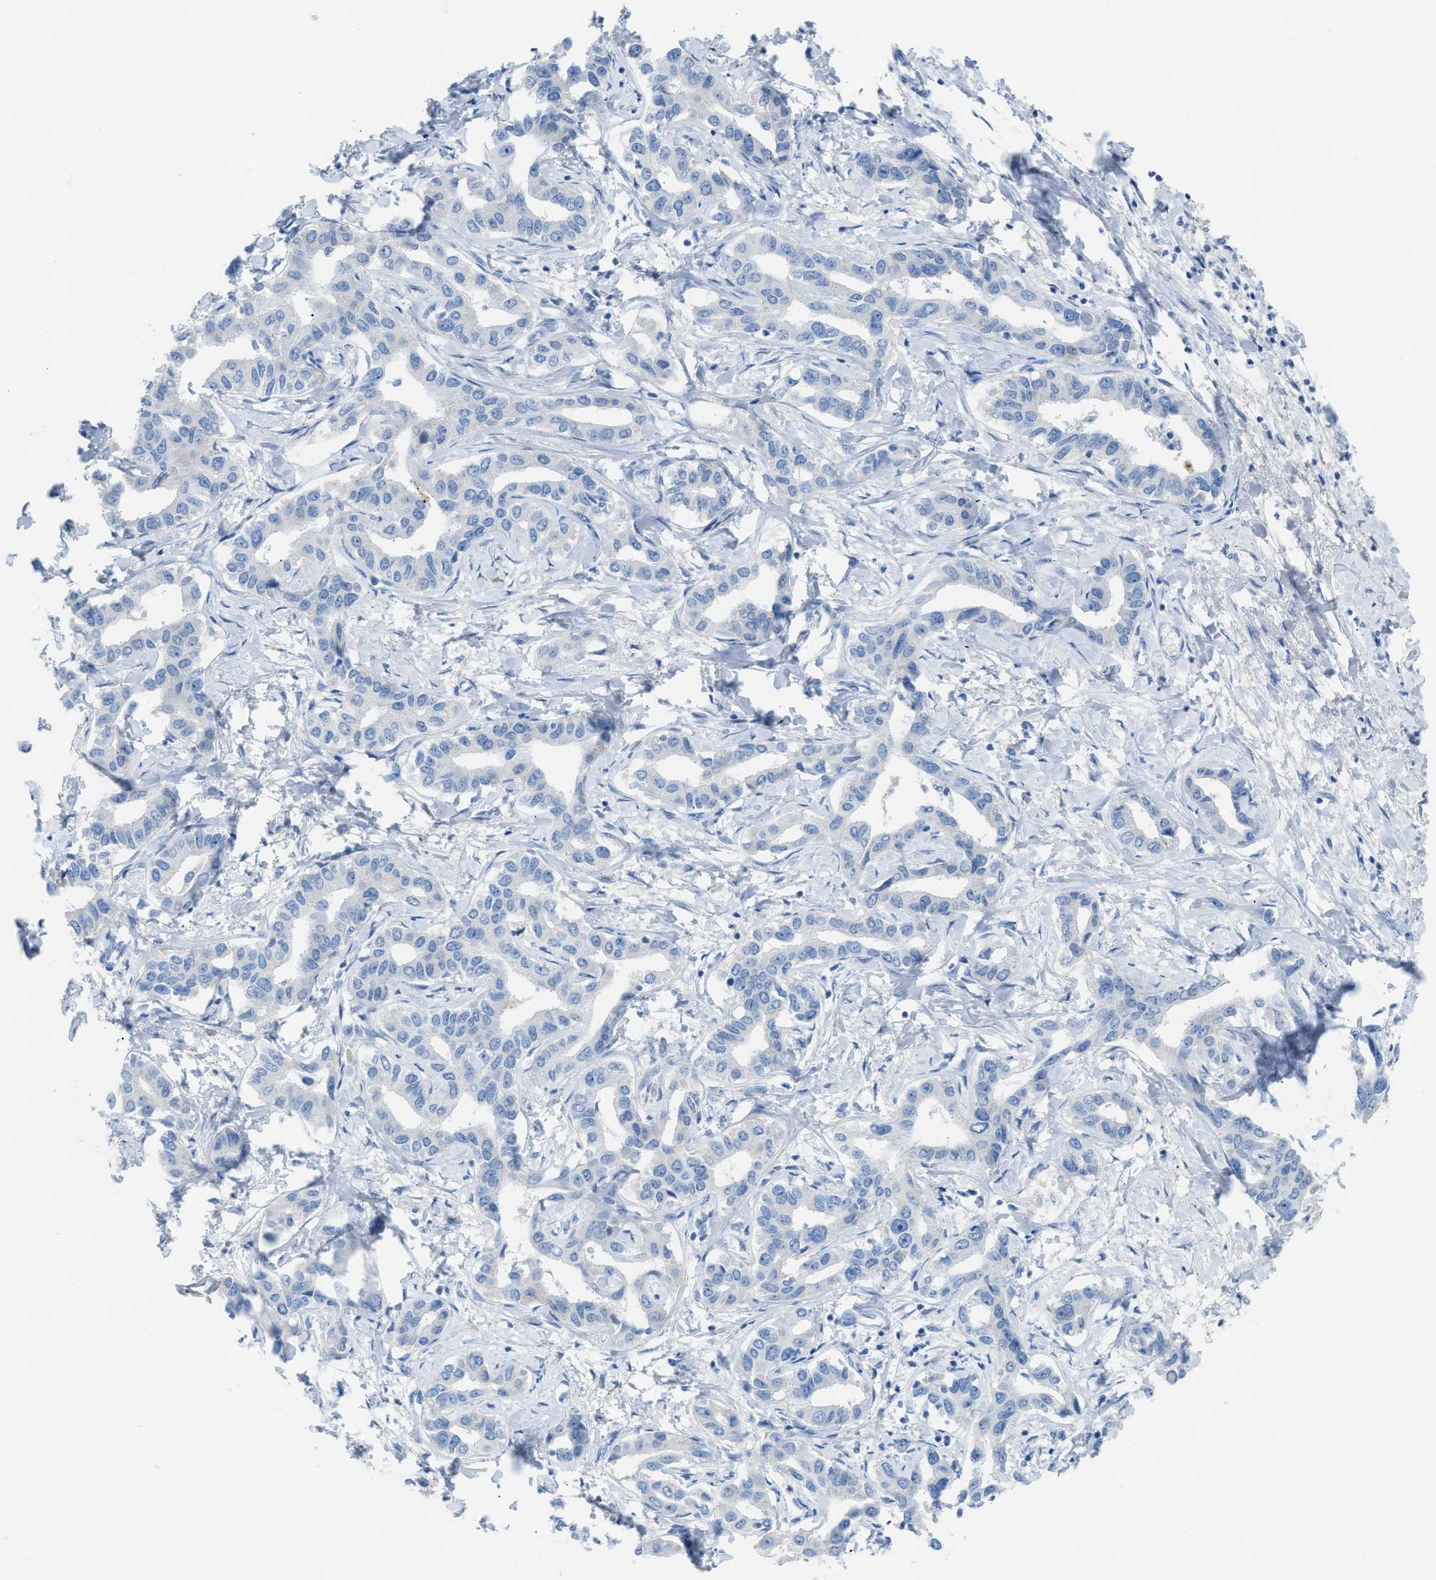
{"staining": {"intensity": "negative", "quantity": "none", "location": "none"}, "tissue": "liver cancer", "cell_type": "Tumor cells", "image_type": "cancer", "snomed": [{"axis": "morphology", "description": "Cholangiocarcinoma"}, {"axis": "topography", "description": "Liver"}], "caption": "Liver cancer (cholangiocarcinoma) was stained to show a protein in brown. There is no significant staining in tumor cells.", "gene": "ASPA", "patient": {"sex": "male", "age": 59}}